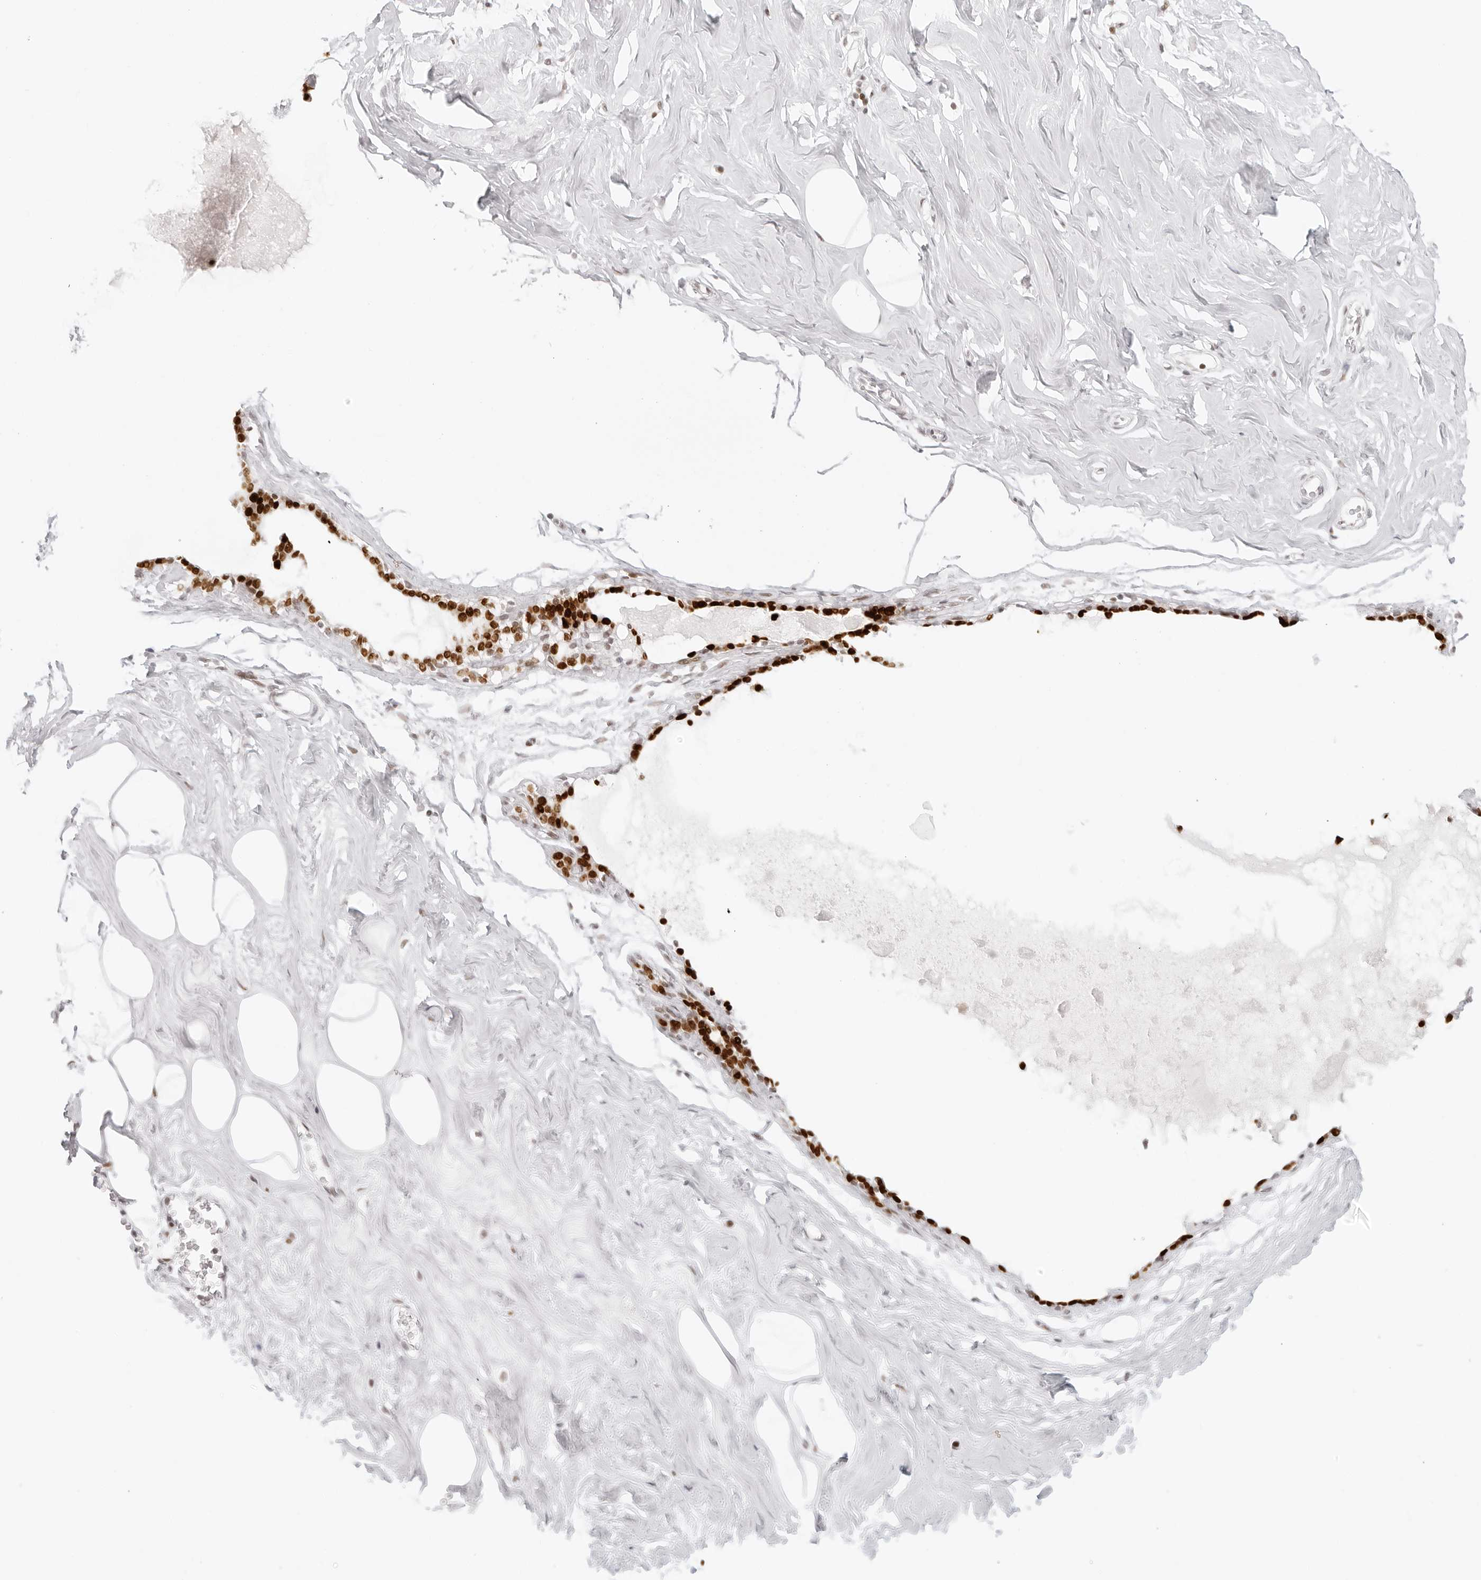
{"staining": {"intensity": "moderate", "quantity": ">75%", "location": "nuclear"}, "tissue": "adipose tissue", "cell_type": "Adipocytes", "image_type": "normal", "snomed": [{"axis": "morphology", "description": "Normal tissue, NOS"}, {"axis": "morphology", "description": "Fibrosis, NOS"}, {"axis": "topography", "description": "Breast"}, {"axis": "topography", "description": "Adipose tissue"}], "caption": "Brown immunohistochemical staining in normal human adipose tissue shows moderate nuclear staining in approximately >75% of adipocytes.", "gene": "RCC1", "patient": {"sex": "female", "age": 39}}